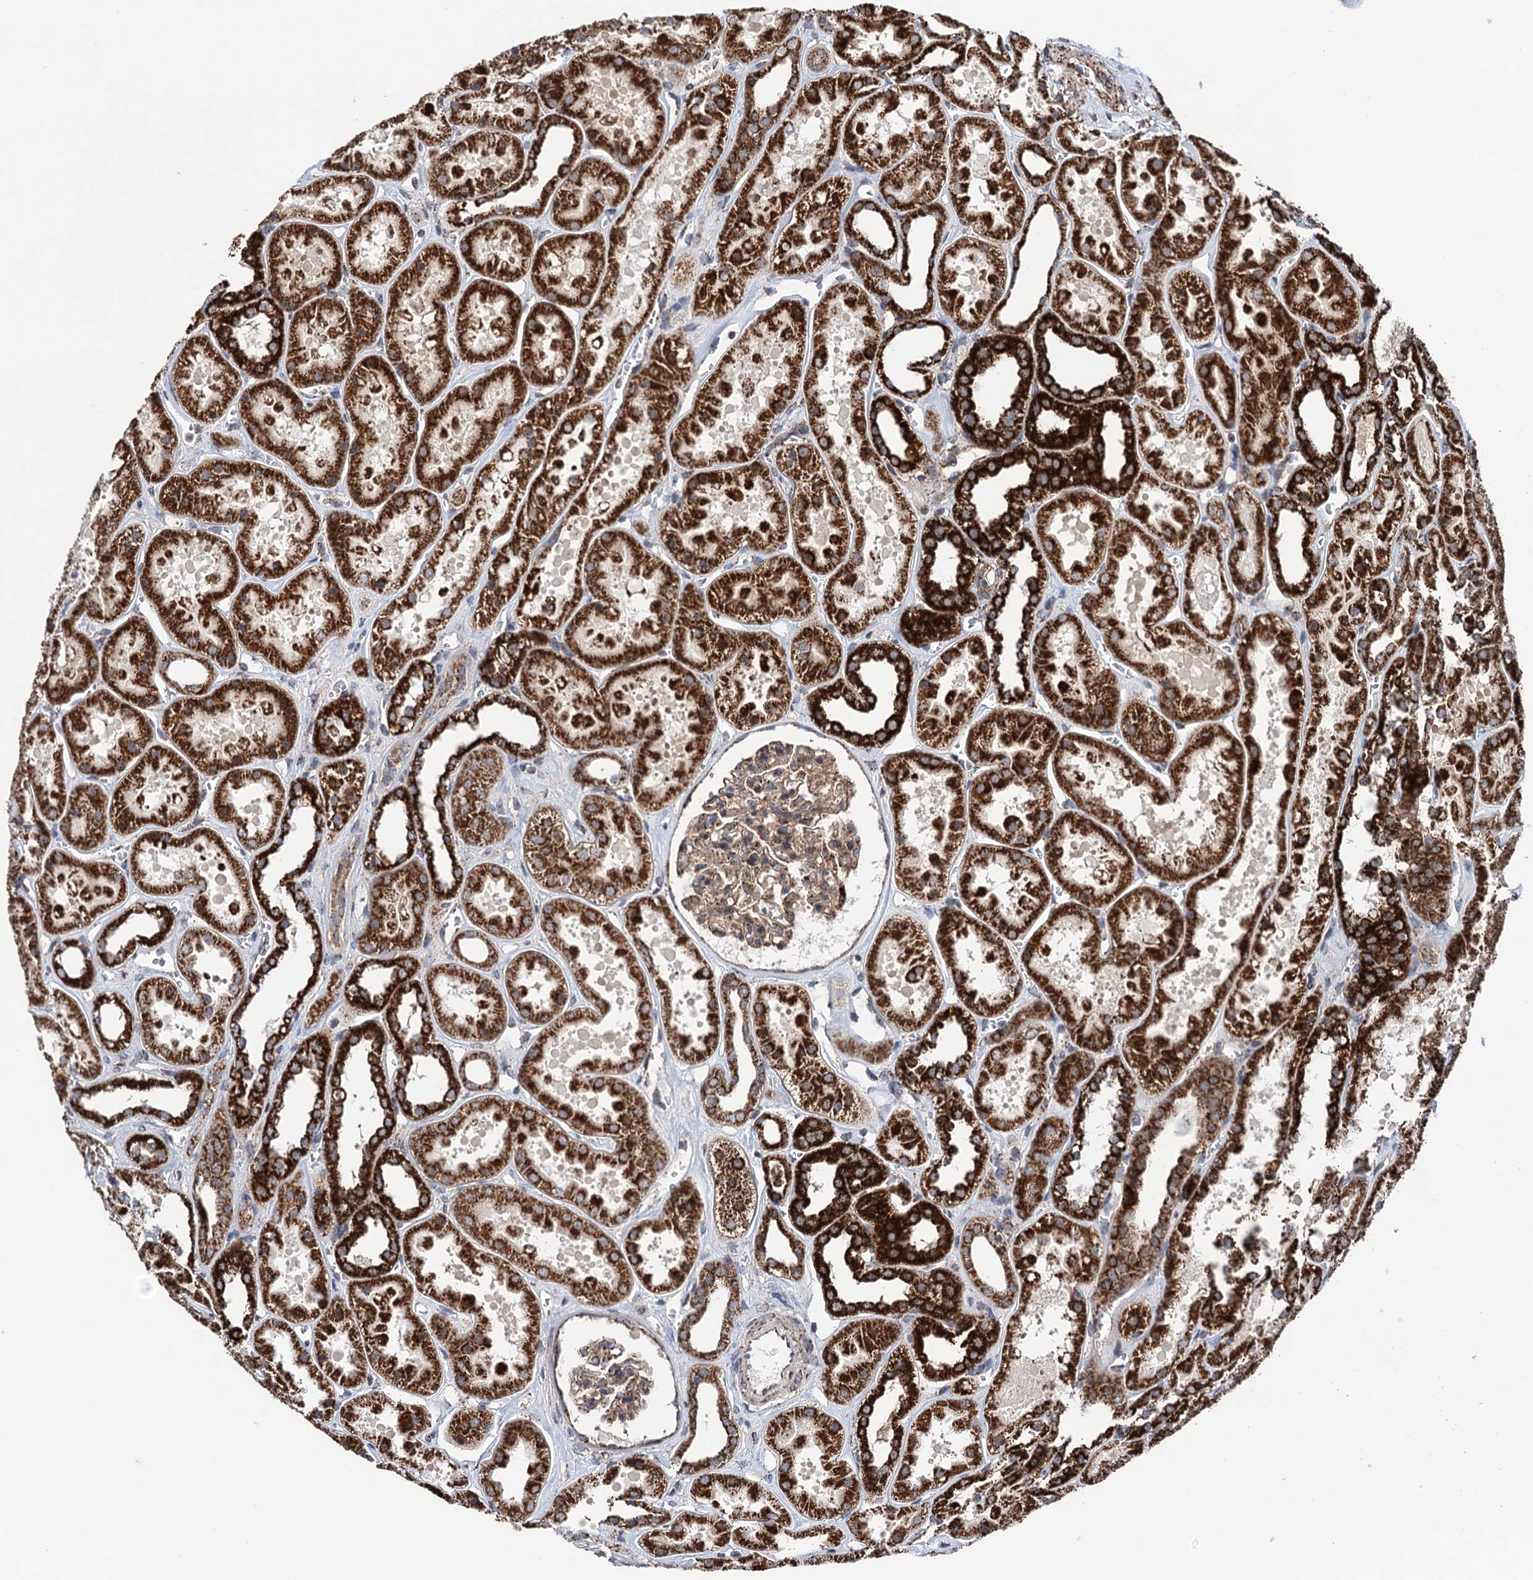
{"staining": {"intensity": "moderate", "quantity": "25%-75%", "location": "cytoplasmic/membranous"}, "tissue": "kidney", "cell_type": "Cells in glomeruli", "image_type": "normal", "snomed": [{"axis": "morphology", "description": "Normal tissue, NOS"}, {"axis": "topography", "description": "Kidney"}], "caption": "There is medium levels of moderate cytoplasmic/membranous staining in cells in glomeruli of unremarkable kidney, as demonstrated by immunohistochemical staining (brown color).", "gene": "SUCLA2", "patient": {"sex": "female", "age": 41}}